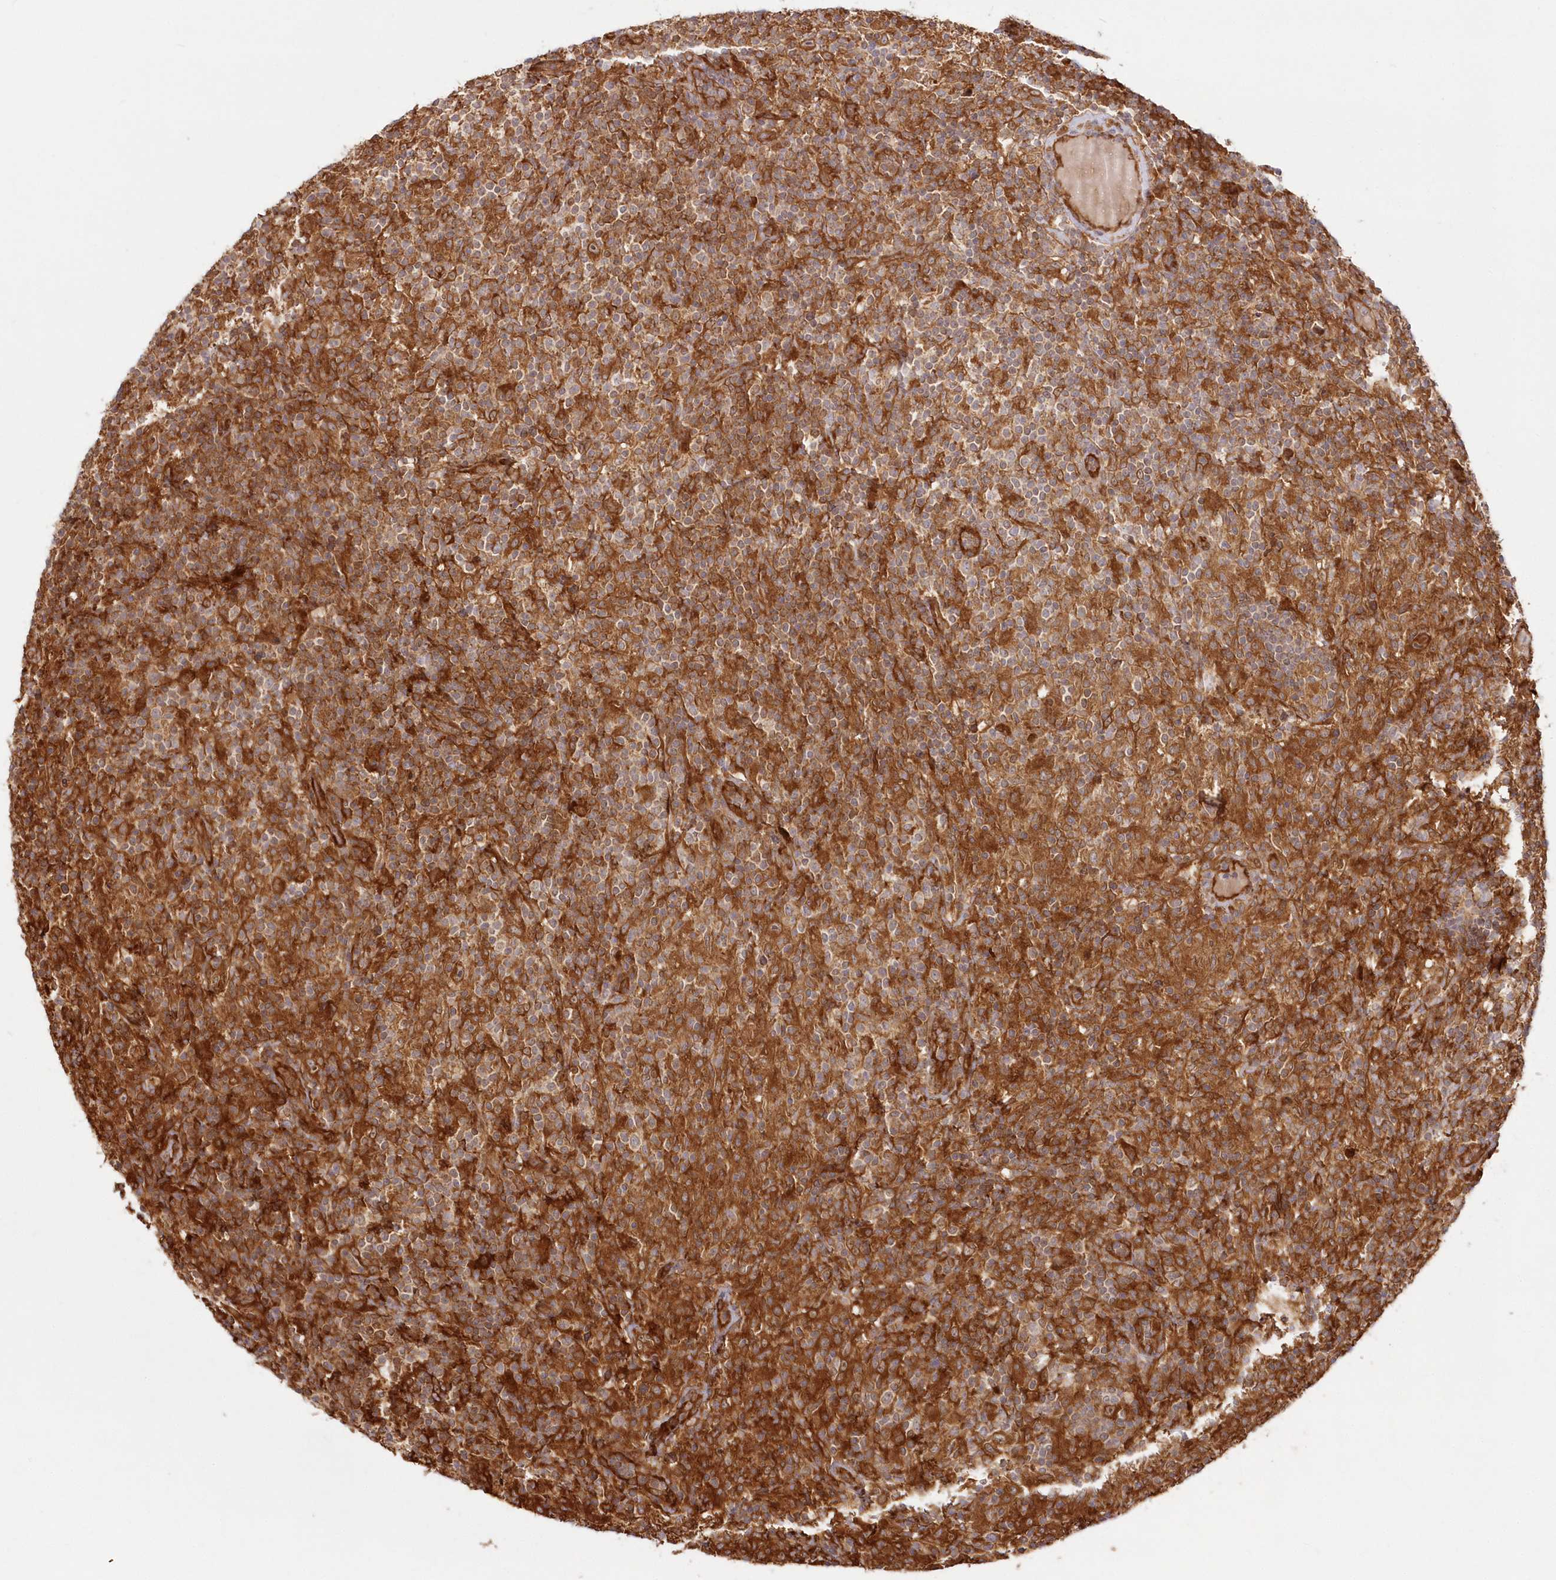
{"staining": {"intensity": "moderate", "quantity": ">75%", "location": "cytoplasmic/membranous"}, "tissue": "lymphoma", "cell_type": "Tumor cells", "image_type": "cancer", "snomed": [{"axis": "morphology", "description": "Hodgkin's disease, NOS"}, {"axis": "topography", "description": "Lymph node"}], "caption": "Lymphoma stained with immunohistochemistry displays moderate cytoplasmic/membranous positivity in about >75% of tumor cells.", "gene": "GBE1", "patient": {"sex": "male", "age": 70}}